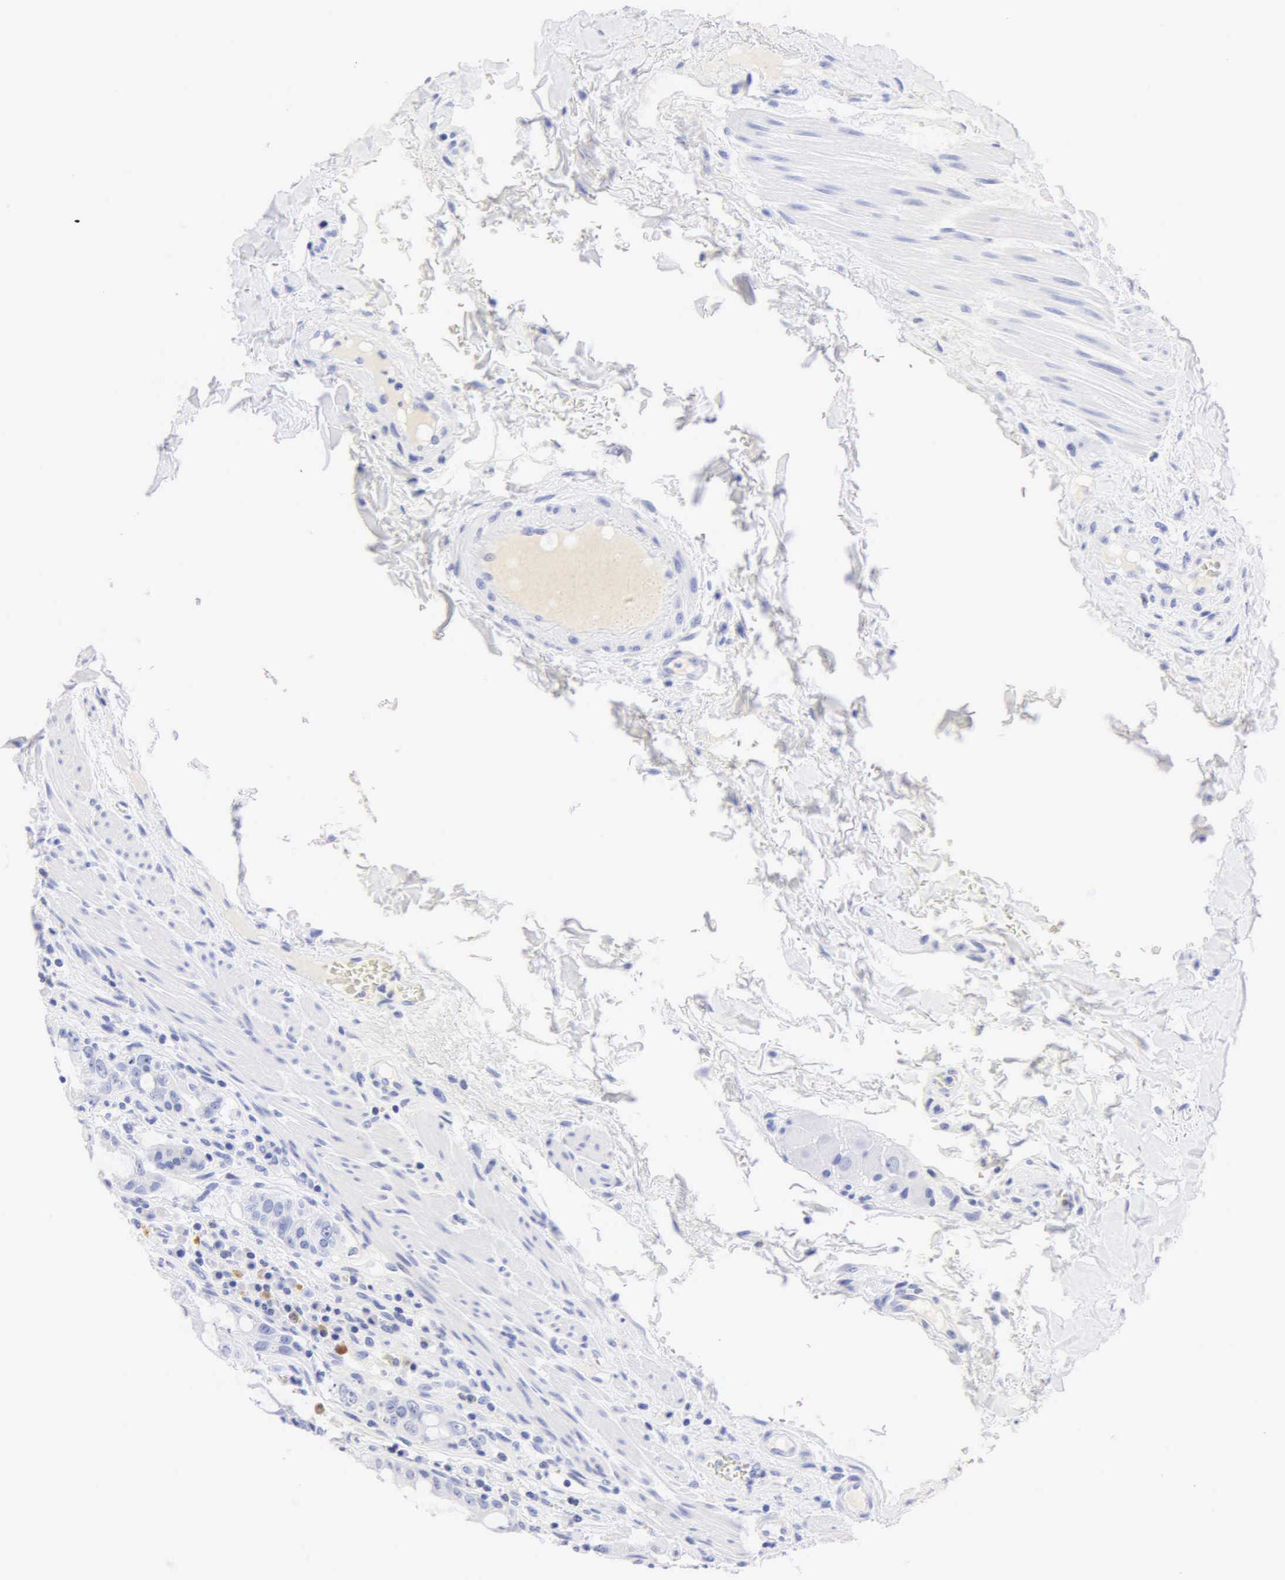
{"staining": {"intensity": "negative", "quantity": "none", "location": "none"}, "tissue": "rectum", "cell_type": "Glandular cells", "image_type": "normal", "snomed": [{"axis": "morphology", "description": "Normal tissue, NOS"}, {"axis": "topography", "description": "Rectum"}], "caption": "DAB immunohistochemical staining of normal human rectum demonstrates no significant expression in glandular cells.", "gene": "NKX2", "patient": {"sex": "female", "age": 60}}